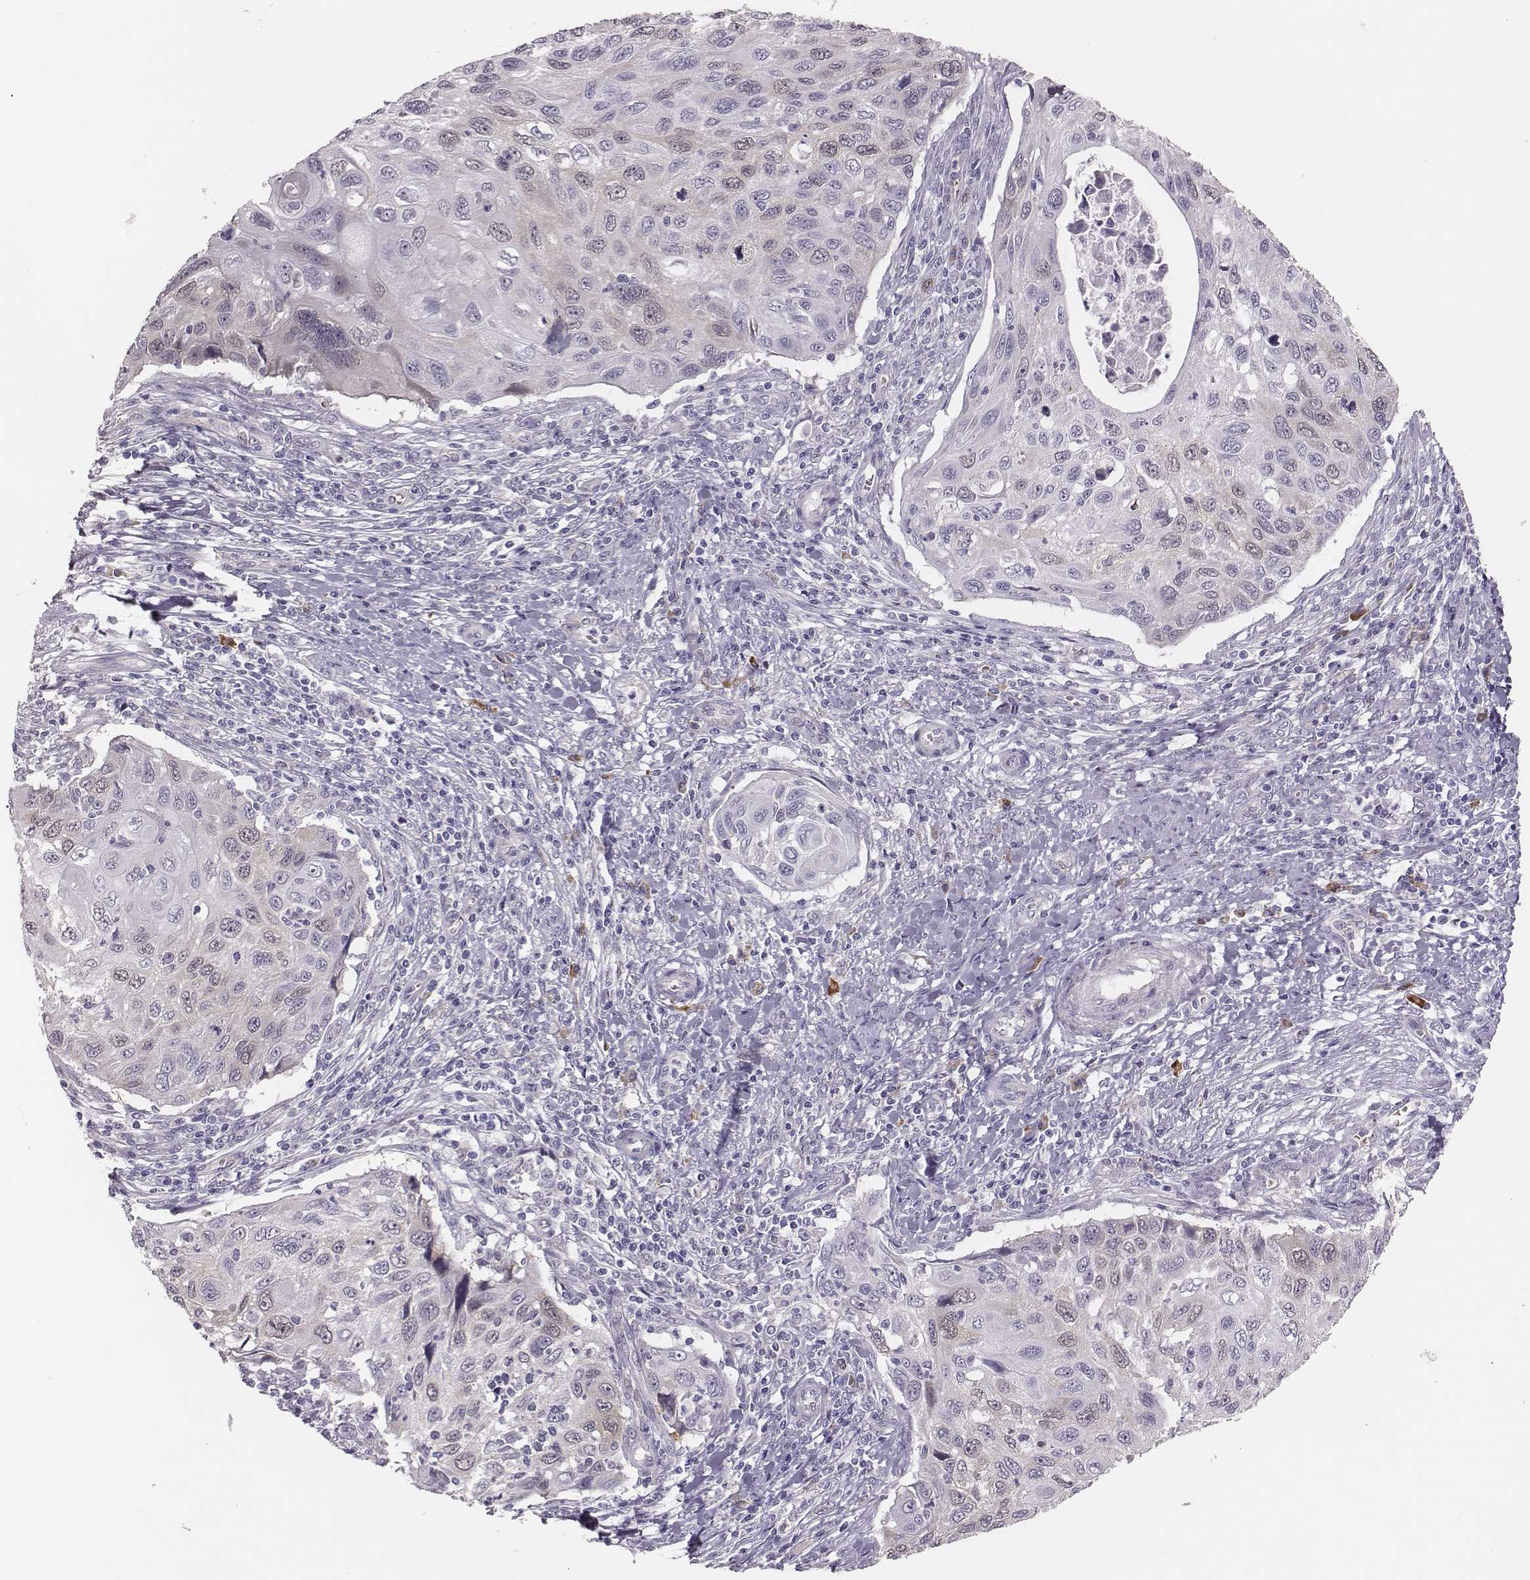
{"staining": {"intensity": "negative", "quantity": "none", "location": "none"}, "tissue": "cervical cancer", "cell_type": "Tumor cells", "image_type": "cancer", "snomed": [{"axis": "morphology", "description": "Squamous cell carcinoma, NOS"}, {"axis": "topography", "description": "Cervix"}], "caption": "An immunohistochemistry (IHC) image of cervical squamous cell carcinoma is shown. There is no staining in tumor cells of cervical squamous cell carcinoma. (DAB (3,3'-diaminobenzidine) immunohistochemistry visualized using brightfield microscopy, high magnification).", "gene": "PBK", "patient": {"sex": "female", "age": 70}}